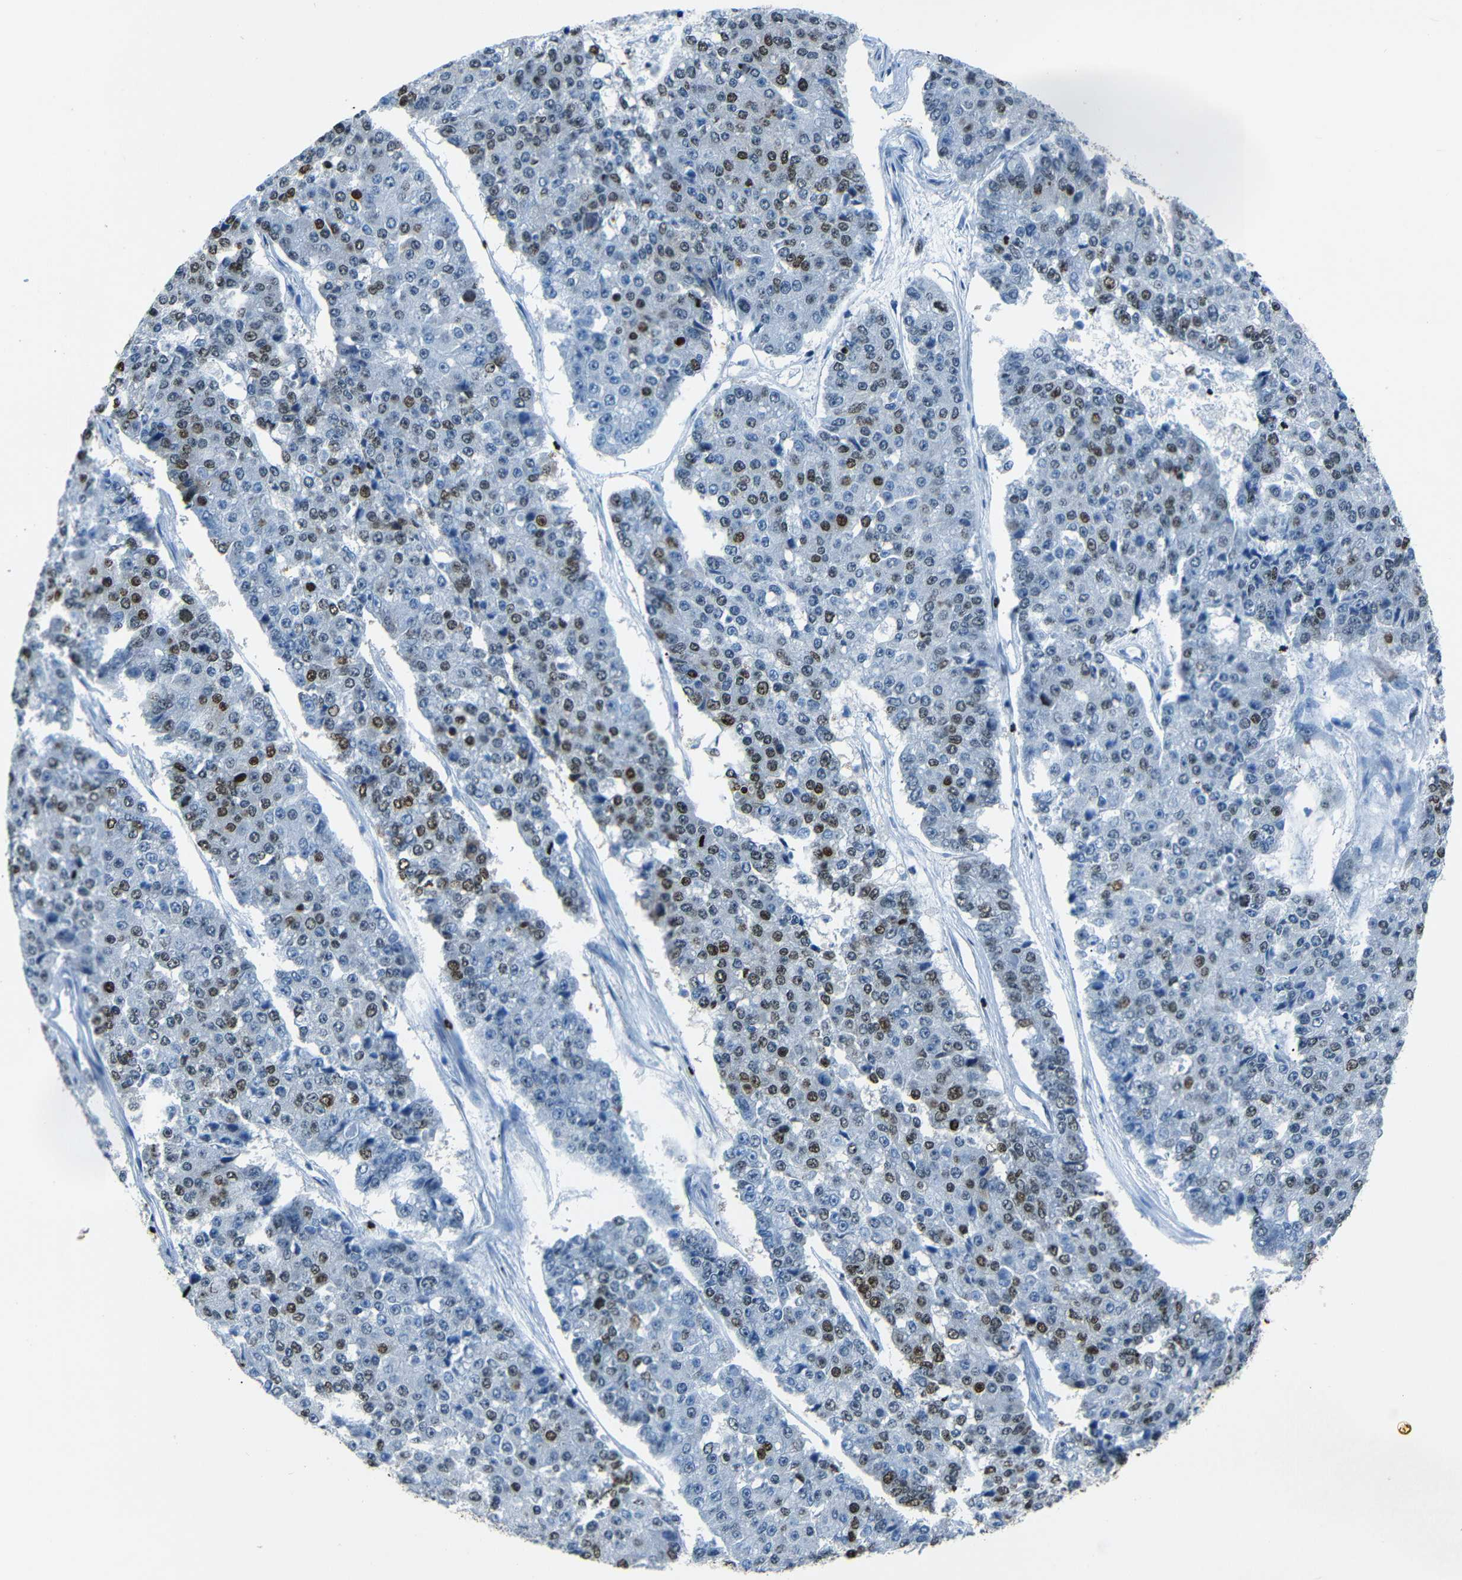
{"staining": {"intensity": "strong", "quantity": "<25%", "location": "nuclear"}, "tissue": "pancreatic cancer", "cell_type": "Tumor cells", "image_type": "cancer", "snomed": [{"axis": "morphology", "description": "Adenocarcinoma, NOS"}, {"axis": "topography", "description": "Pancreas"}], "caption": "IHC (DAB) staining of adenocarcinoma (pancreatic) shows strong nuclear protein expression in about <25% of tumor cells. (Brightfield microscopy of DAB IHC at high magnification).", "gene": "HMGN1", "patient": {"sex": "male", "age": 50}}